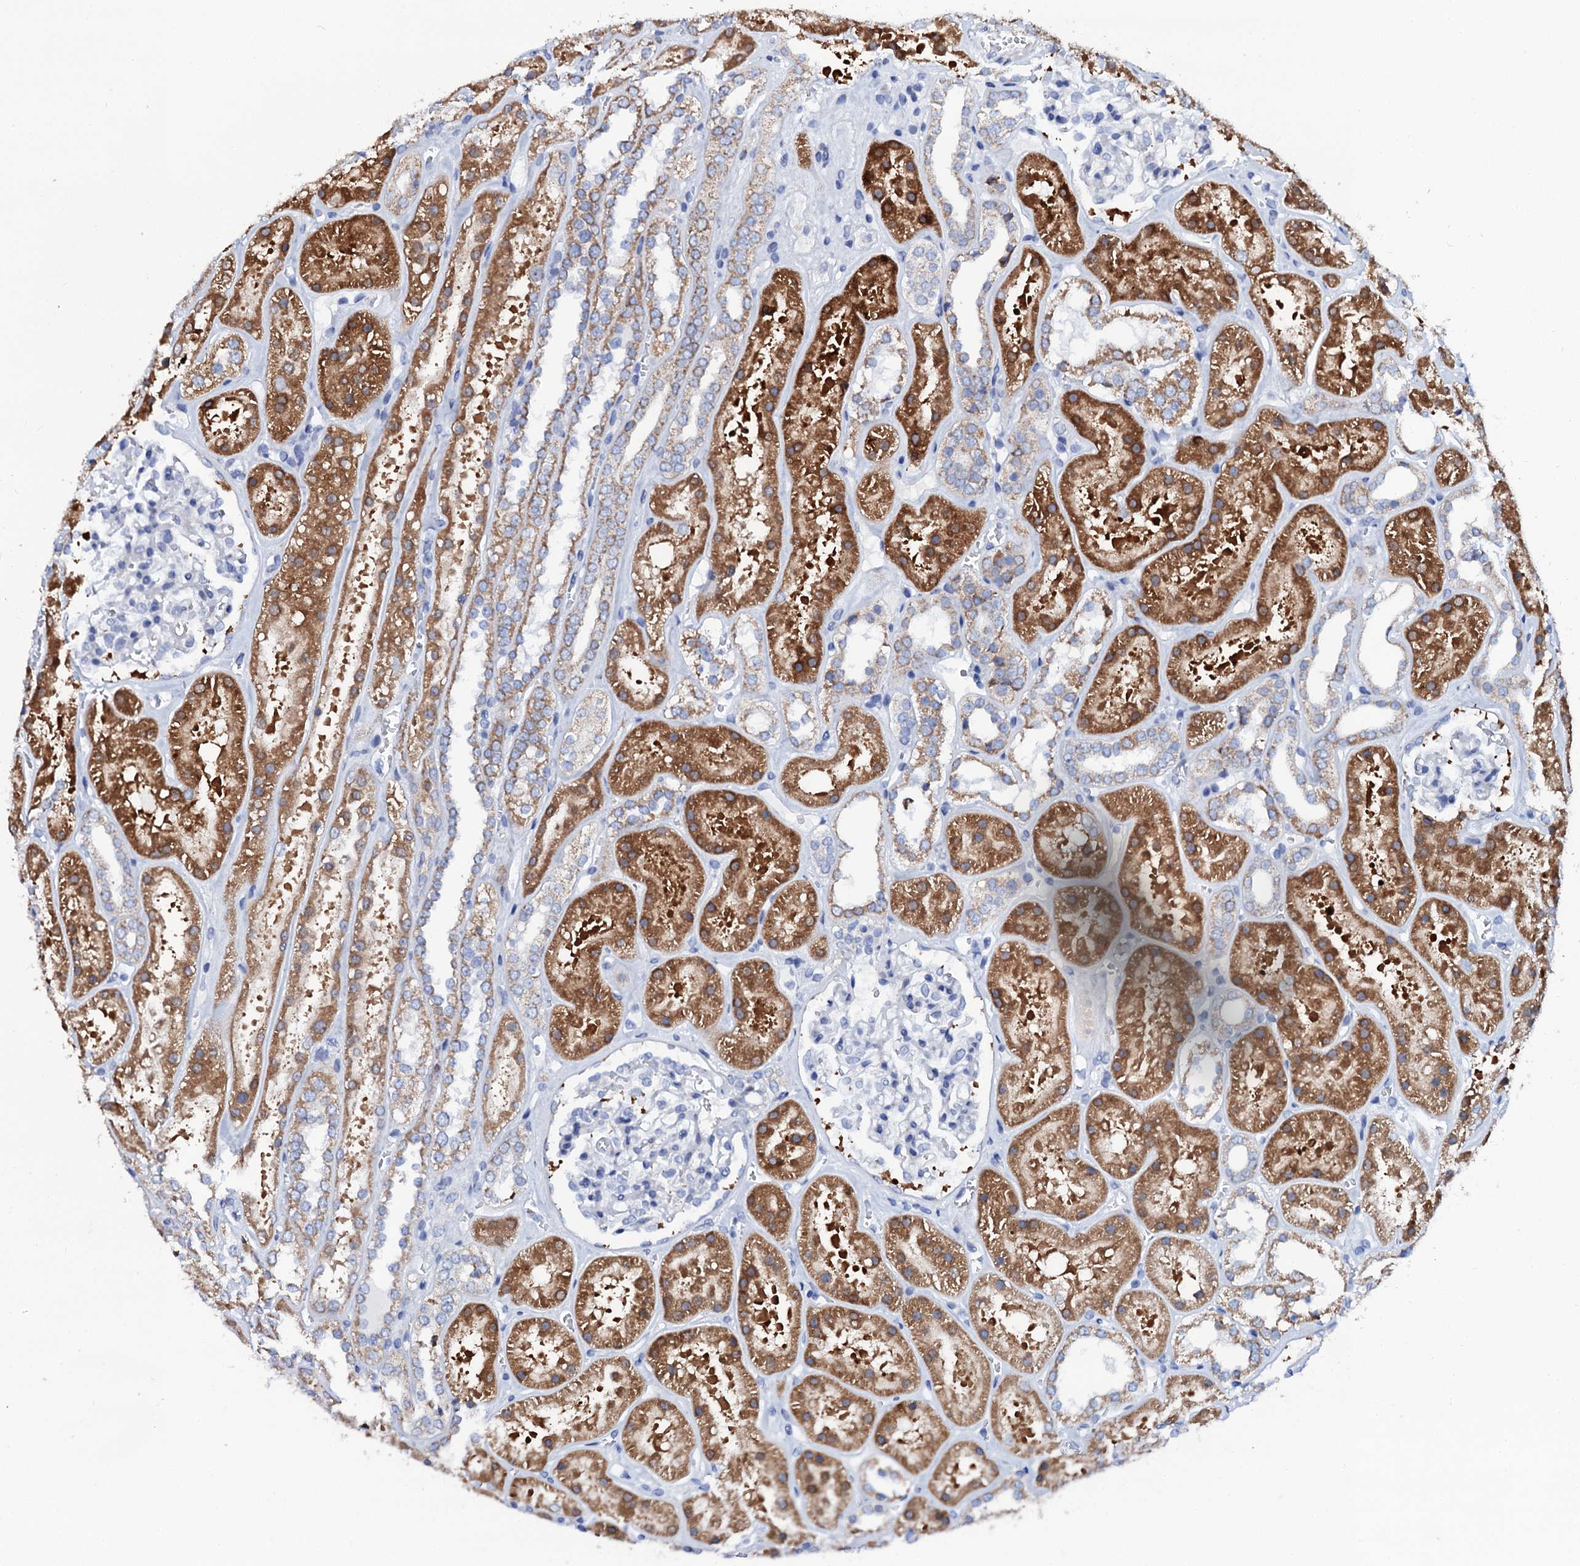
{"staining": {"intensity": "negative", "quantity": "none", "location": "none"}, "tissue": "kidney", "cell_type": "Cells in glomeruli", "image_type": "normal", "snomed": [{"axis": "morphology", "description": "Normal tissue, NOS"}, {"axis": "topography", "description": "Kidney"}], "caption": "DAB immunohistochemical staining of unremarkable kidney demonstrates no significant positivity in cells in glomeruli.", "gene": "SLC37A4", "patient": {"sex": "female", "age": 41}}